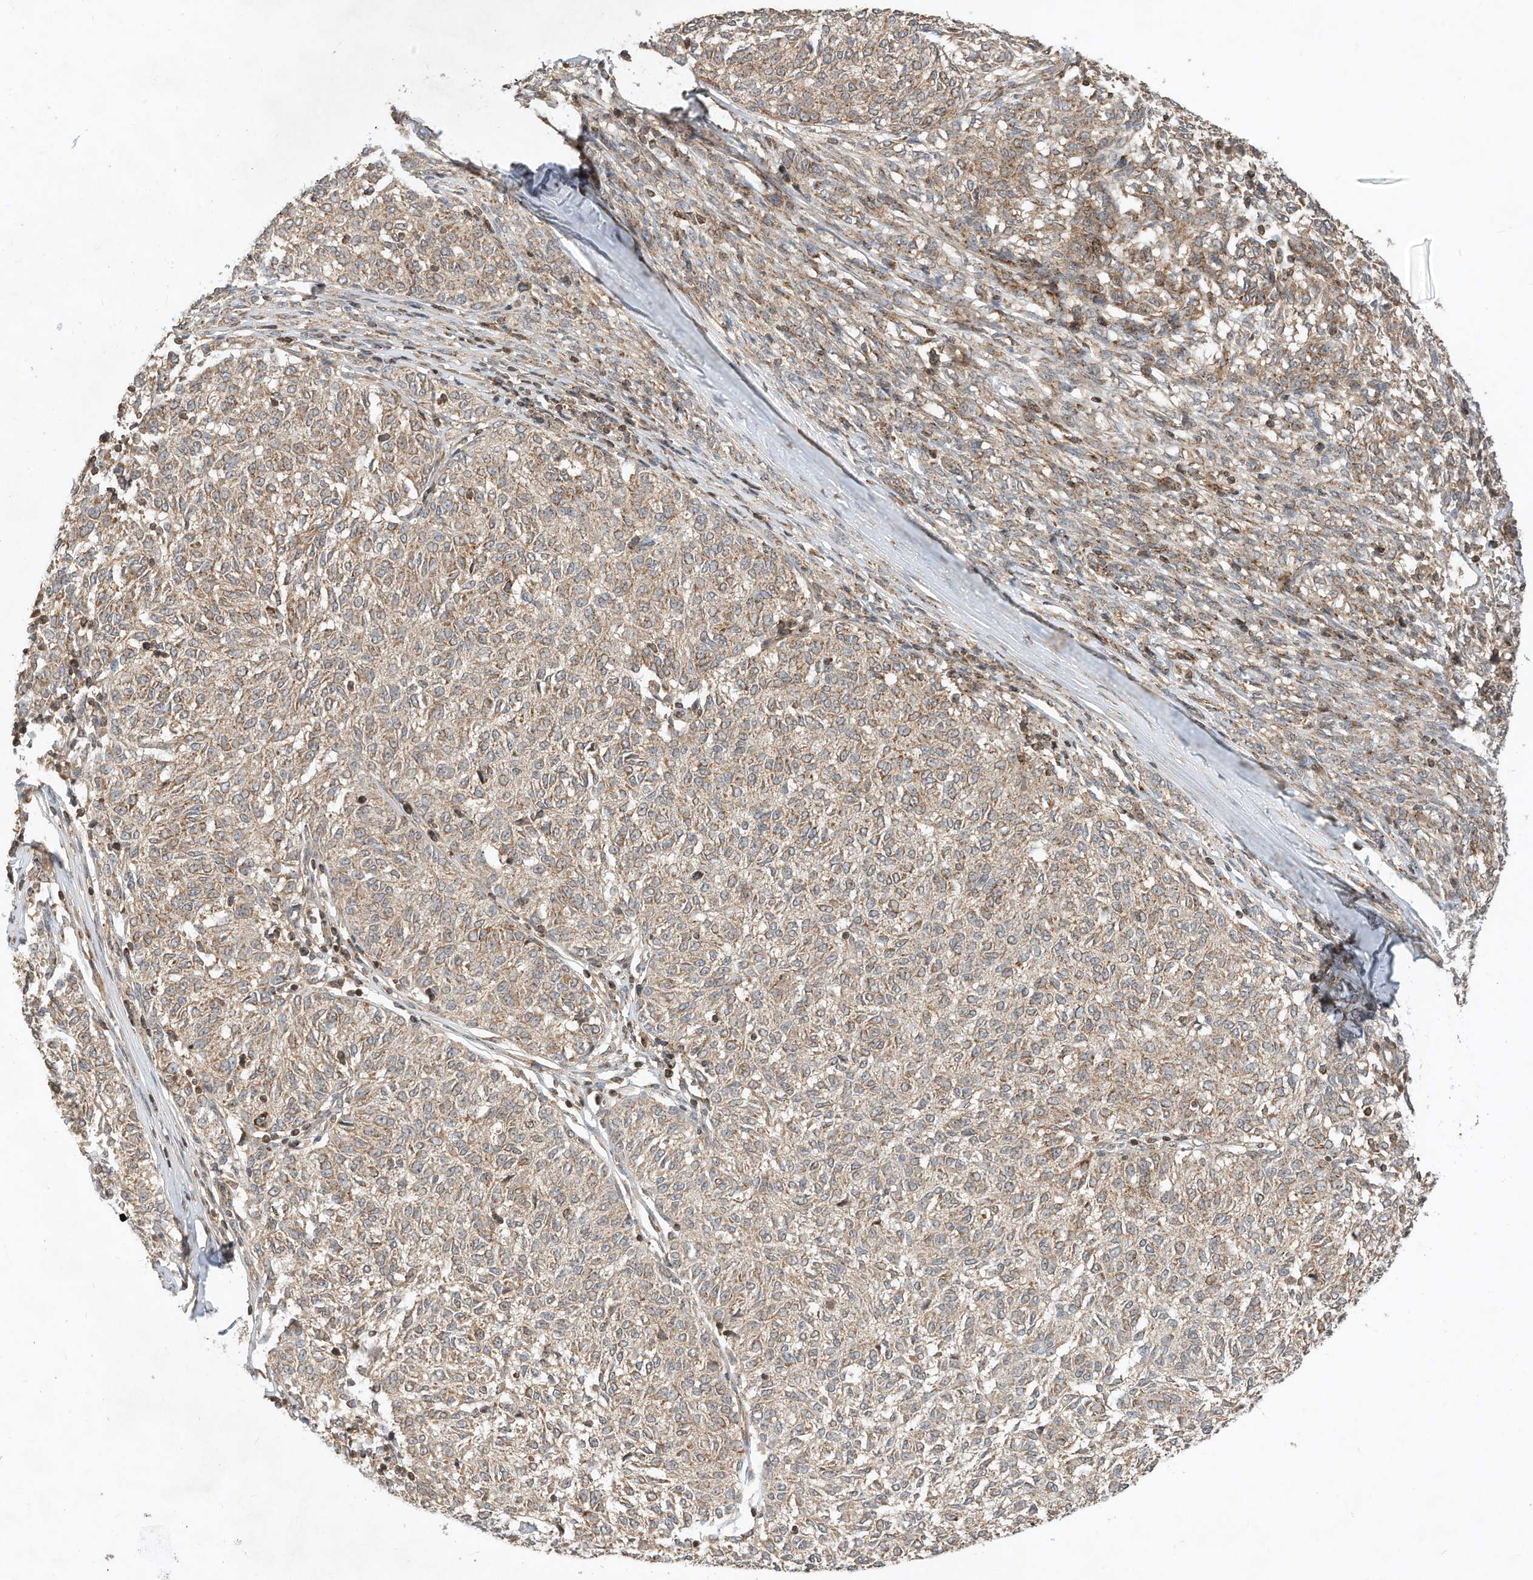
{"staining": {"intensity": "weak", "quantity": ">75%", "location": "cytoplasmic/membranous"}, "tissue": "melanoma", "cell_type": "Tumor cells", "image_type": "cancer", "snomed": [{"axis": "morphology", "description": "Malignant melanoma, NOS"}, {"axis": "topography", "description": "Skin"}], "caption": "Immunohistochemistry of malignant melanoma demonstrates low levels of weak cytoplasmic/membranous expression in about >75% of tumor cells.", "gene": "CPAMD8", "patient": {"sex": "female", "age": 72}}